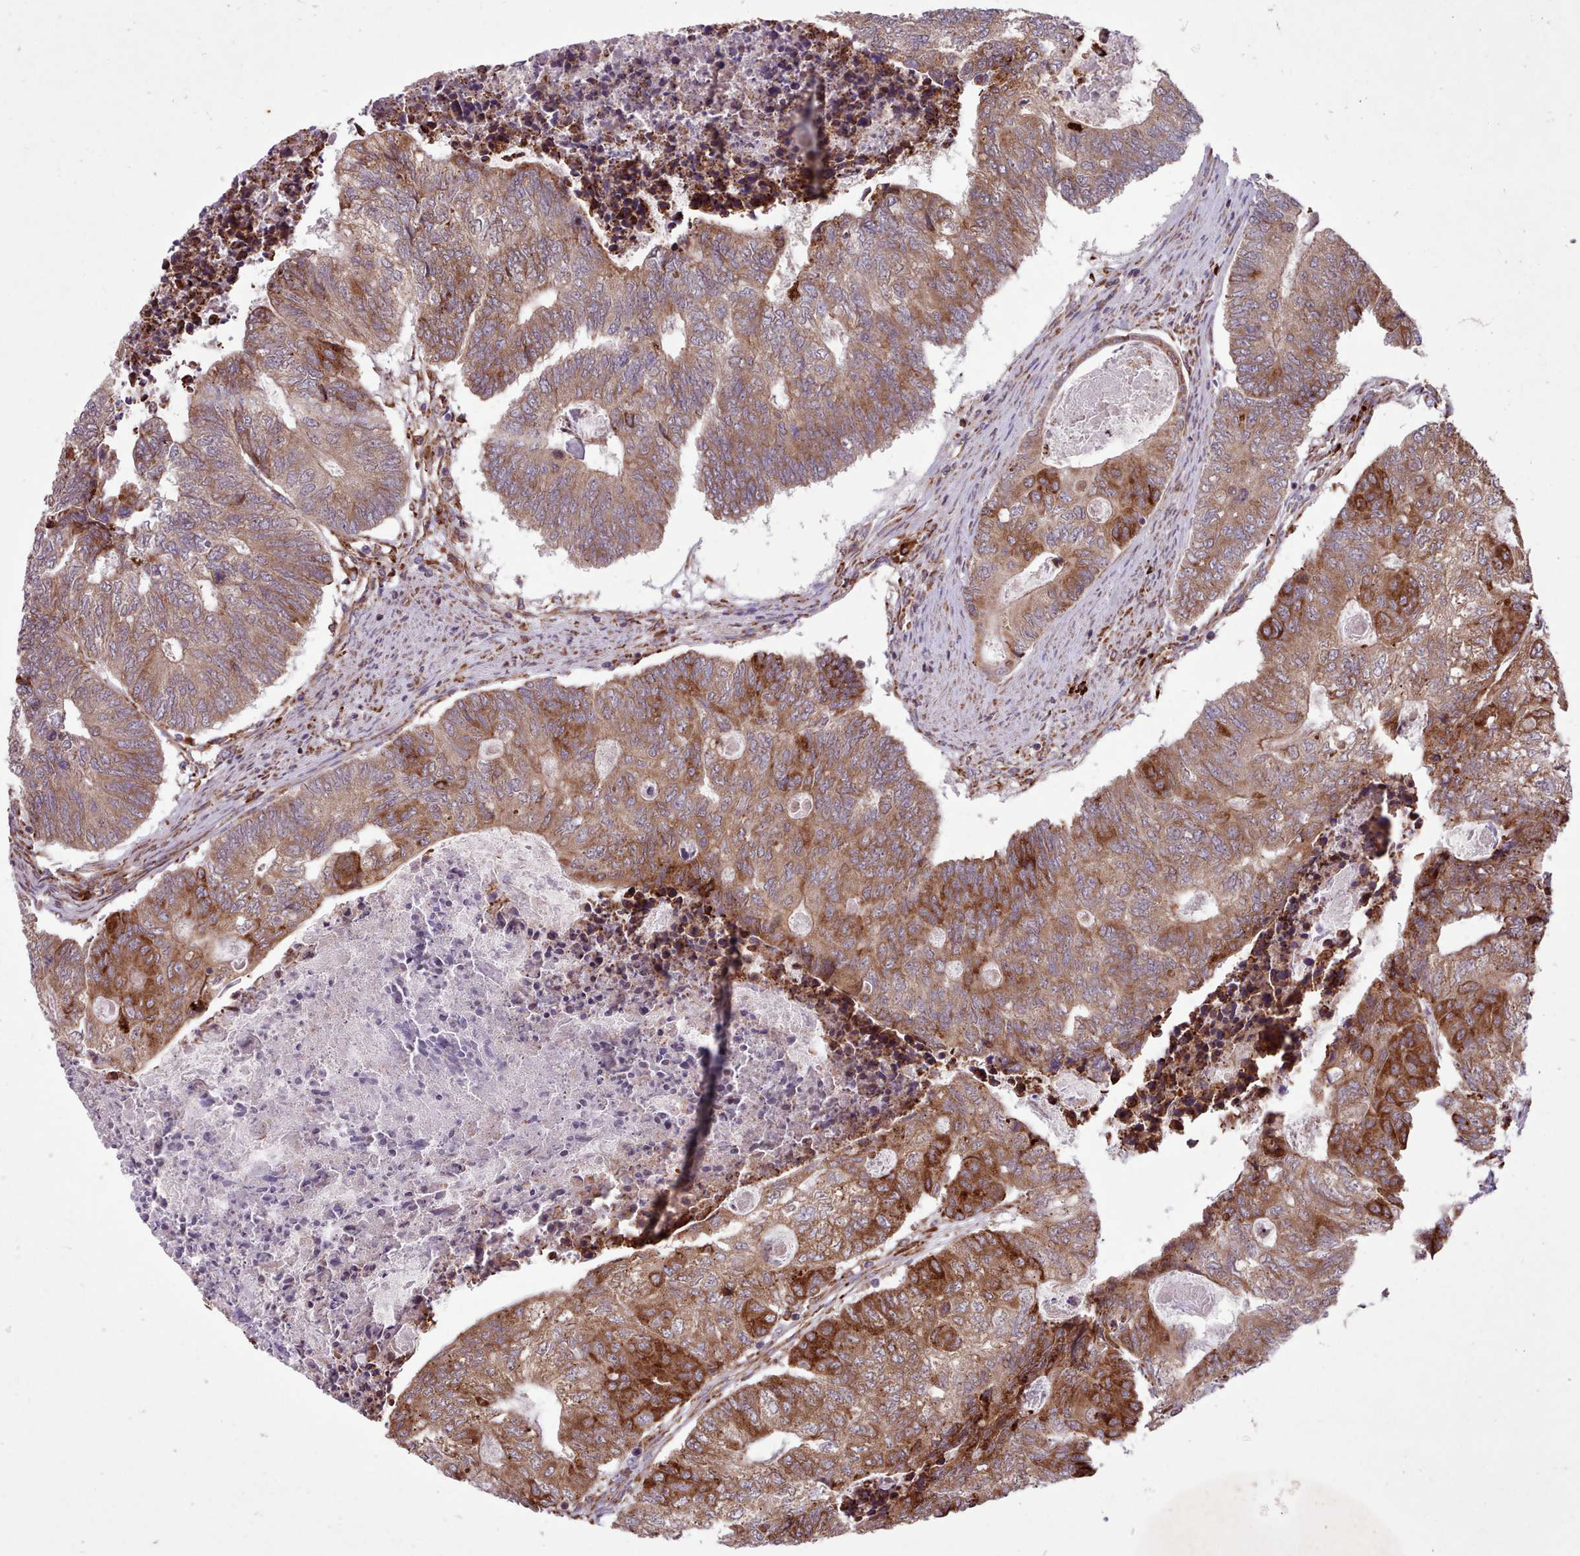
{"staining": {"intensity": "moderate", "quantity": ">75%", "location": "cytoplasmic/membranous"}, "tissue": "colorectal cancer", "cell_type": "Tumor cells", "image_type": "cancer", "snomed": [{"axis": "morphology", "description": "Adenocarcinoma, NOS"}, {"axis": "topography", "description": "Colon"}], "caption": "Approximately >75% of tumor cells in human adenocarcinoma (colorectal) demonstrate moderate cytoplasmic/membranous protein positivity as visualized by brown immunohistochemical staining.", "gene": "TTLL3", "patient": {"sex": "female", "age": 67}}